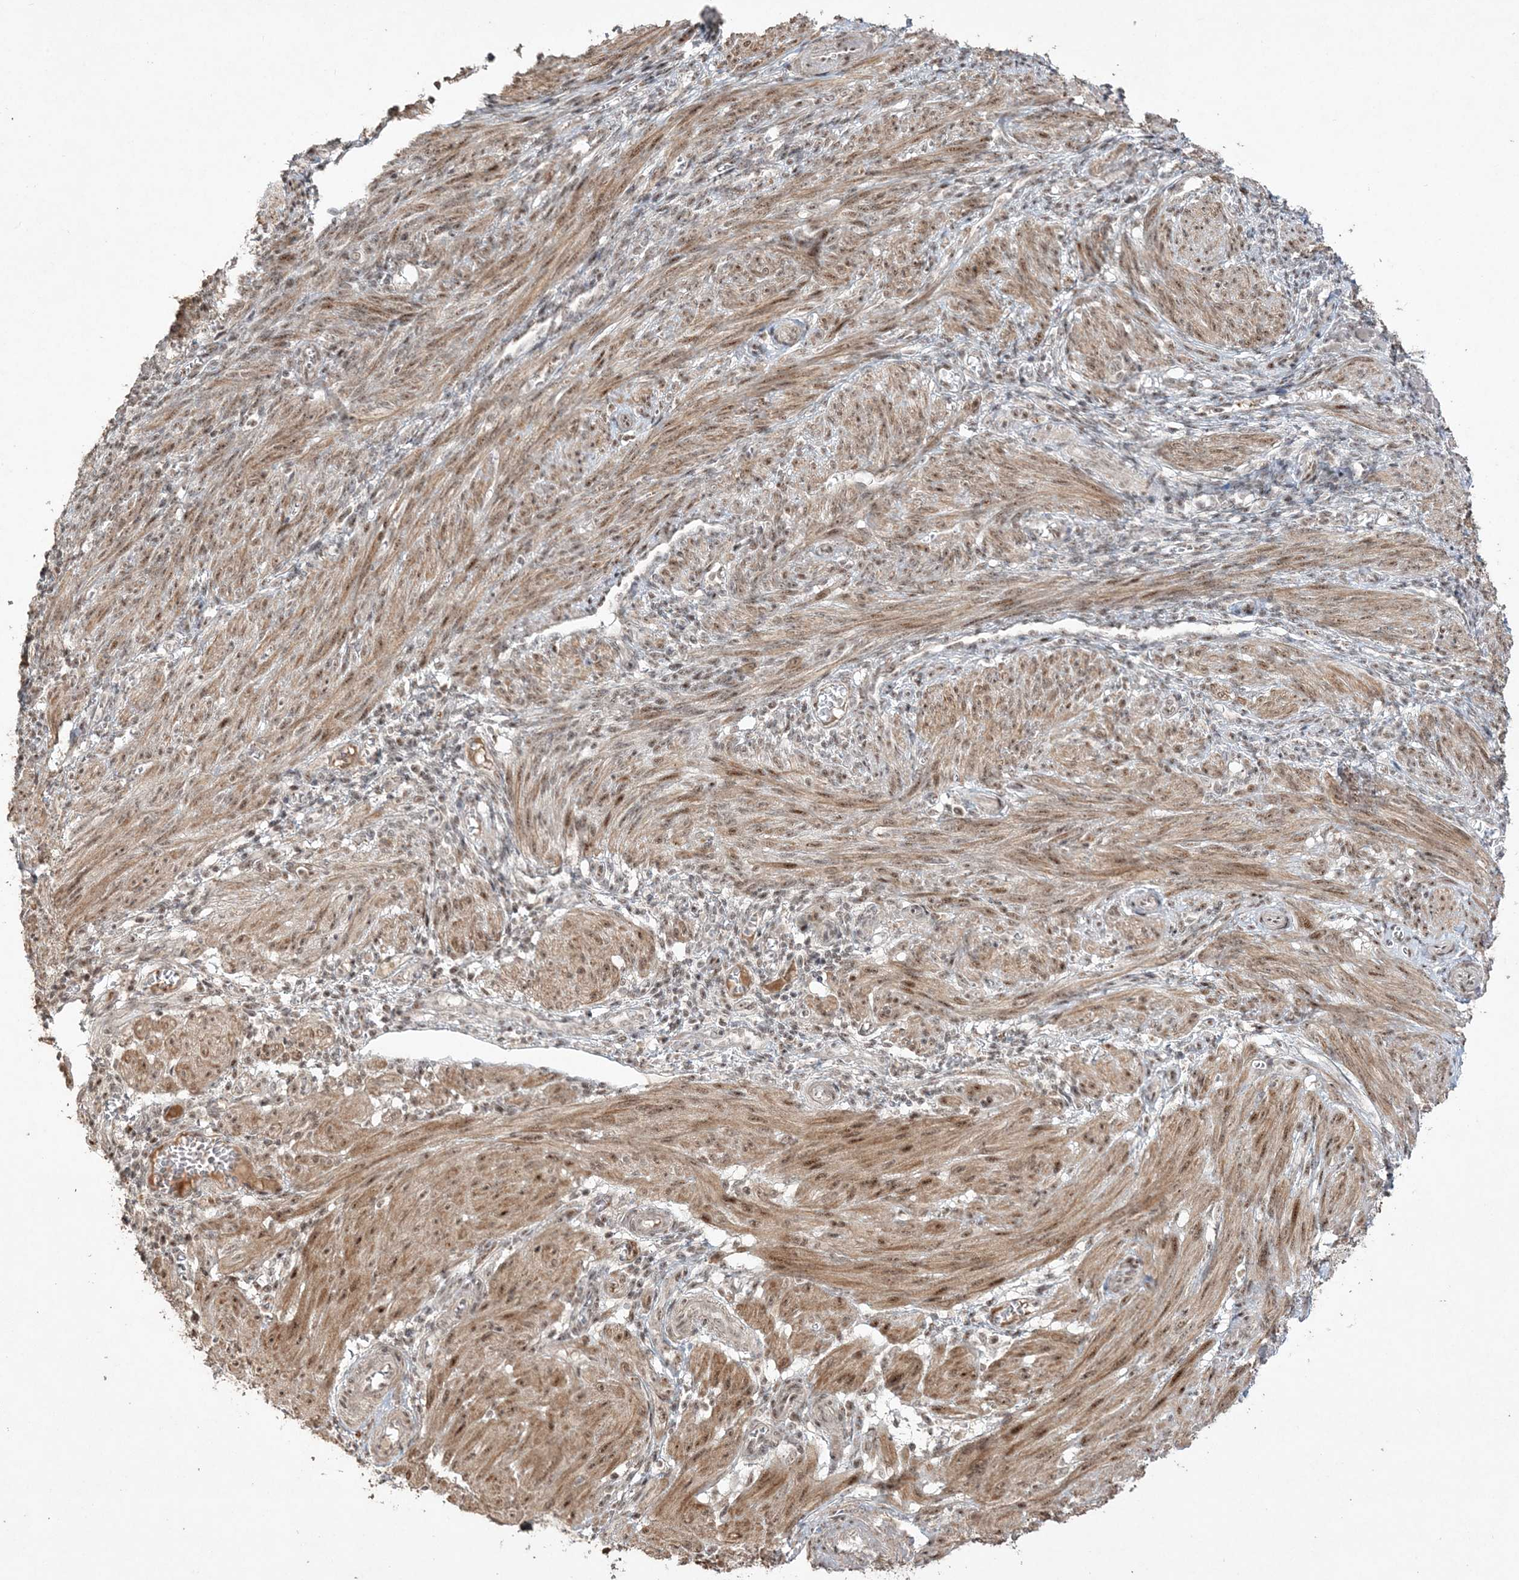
{"staining": {"intensity": "strong", "quantity": ">75%", "location": "cytoplasmic/membranous,nuclear"}, "tissue": "smooth muscle", "cell_type": "Smooth muscle cells", "image_type": "normal", "snomed": [{"axis": "morphology", "description": "Normal tissue, NOS"}, {"axis": "topography", "description": "Smooth muscle"}], "caption": "A brown stain shows strong cytoplasmic/membranous,nuclear staining of a protein in smooth muscle cells of unremarkable smooth muscle. (DAB = brown stain, brightfield microscopy at high magnification).", "gene": "POLR3B", "patient": {"sex": "female", "age": 39}}